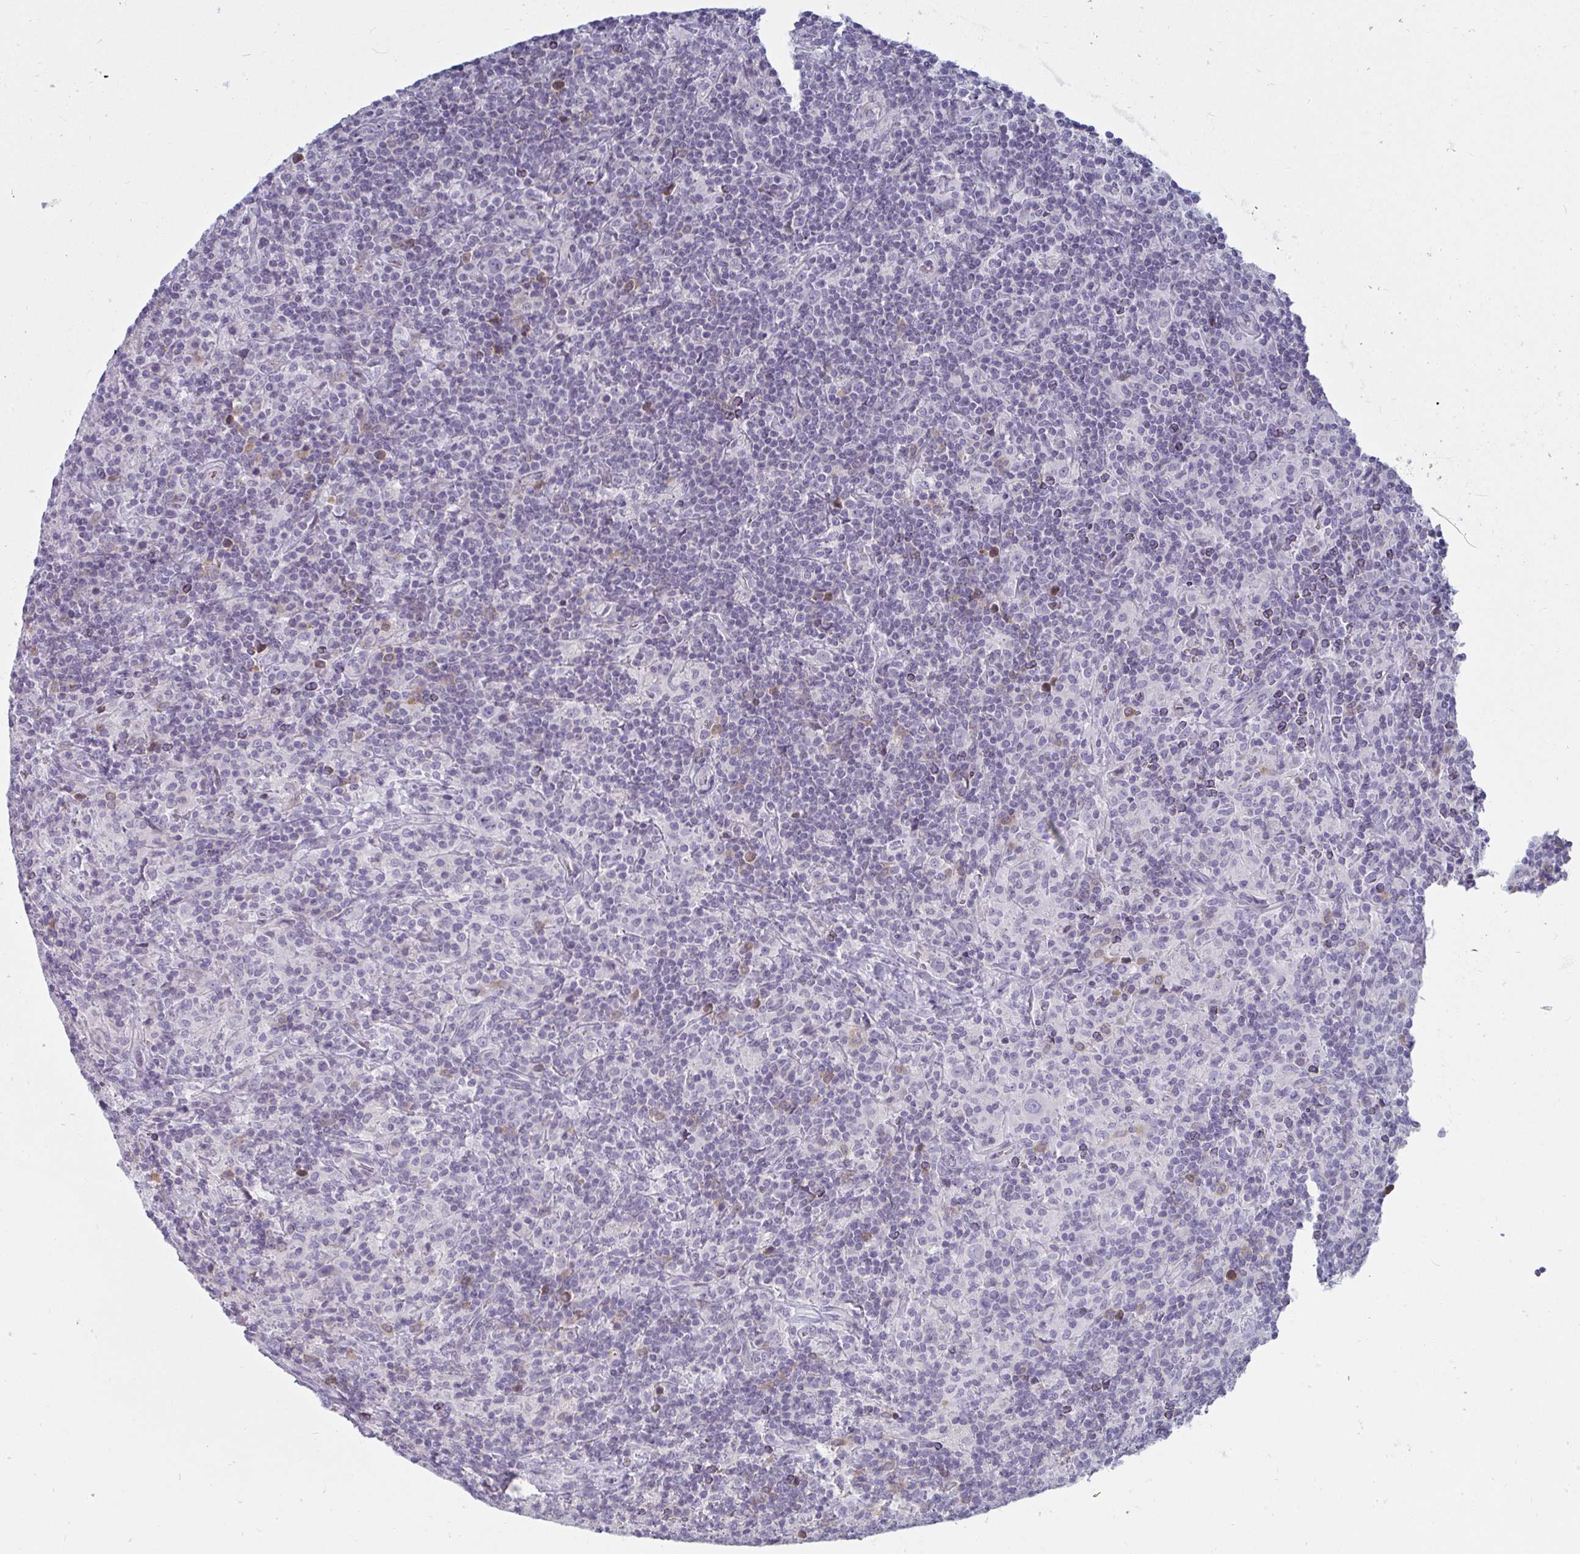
{"staining": {"intensity": "negative", "quantity": "none", "location": "none"}, "tissue": "lymphoma", "cell_type": "Tumor cells", "image_type": "cancer", "snomed": [{"axis": "morphology", "description": "Hodgkin's disease, NOS"}, {"axis": "topography", "description": "Lymph node"}], "caption": "Immunohistochemical staining of lymphoma reveals no significant positivity in tumor cells. The staining was performed using DAB to visualize the protein expression in brown, while the nuclei were stained in blue with hematoxylin (Magnification: 20x).", "gene": "SHB", "patient": {"sex": "male", "age": 70}}